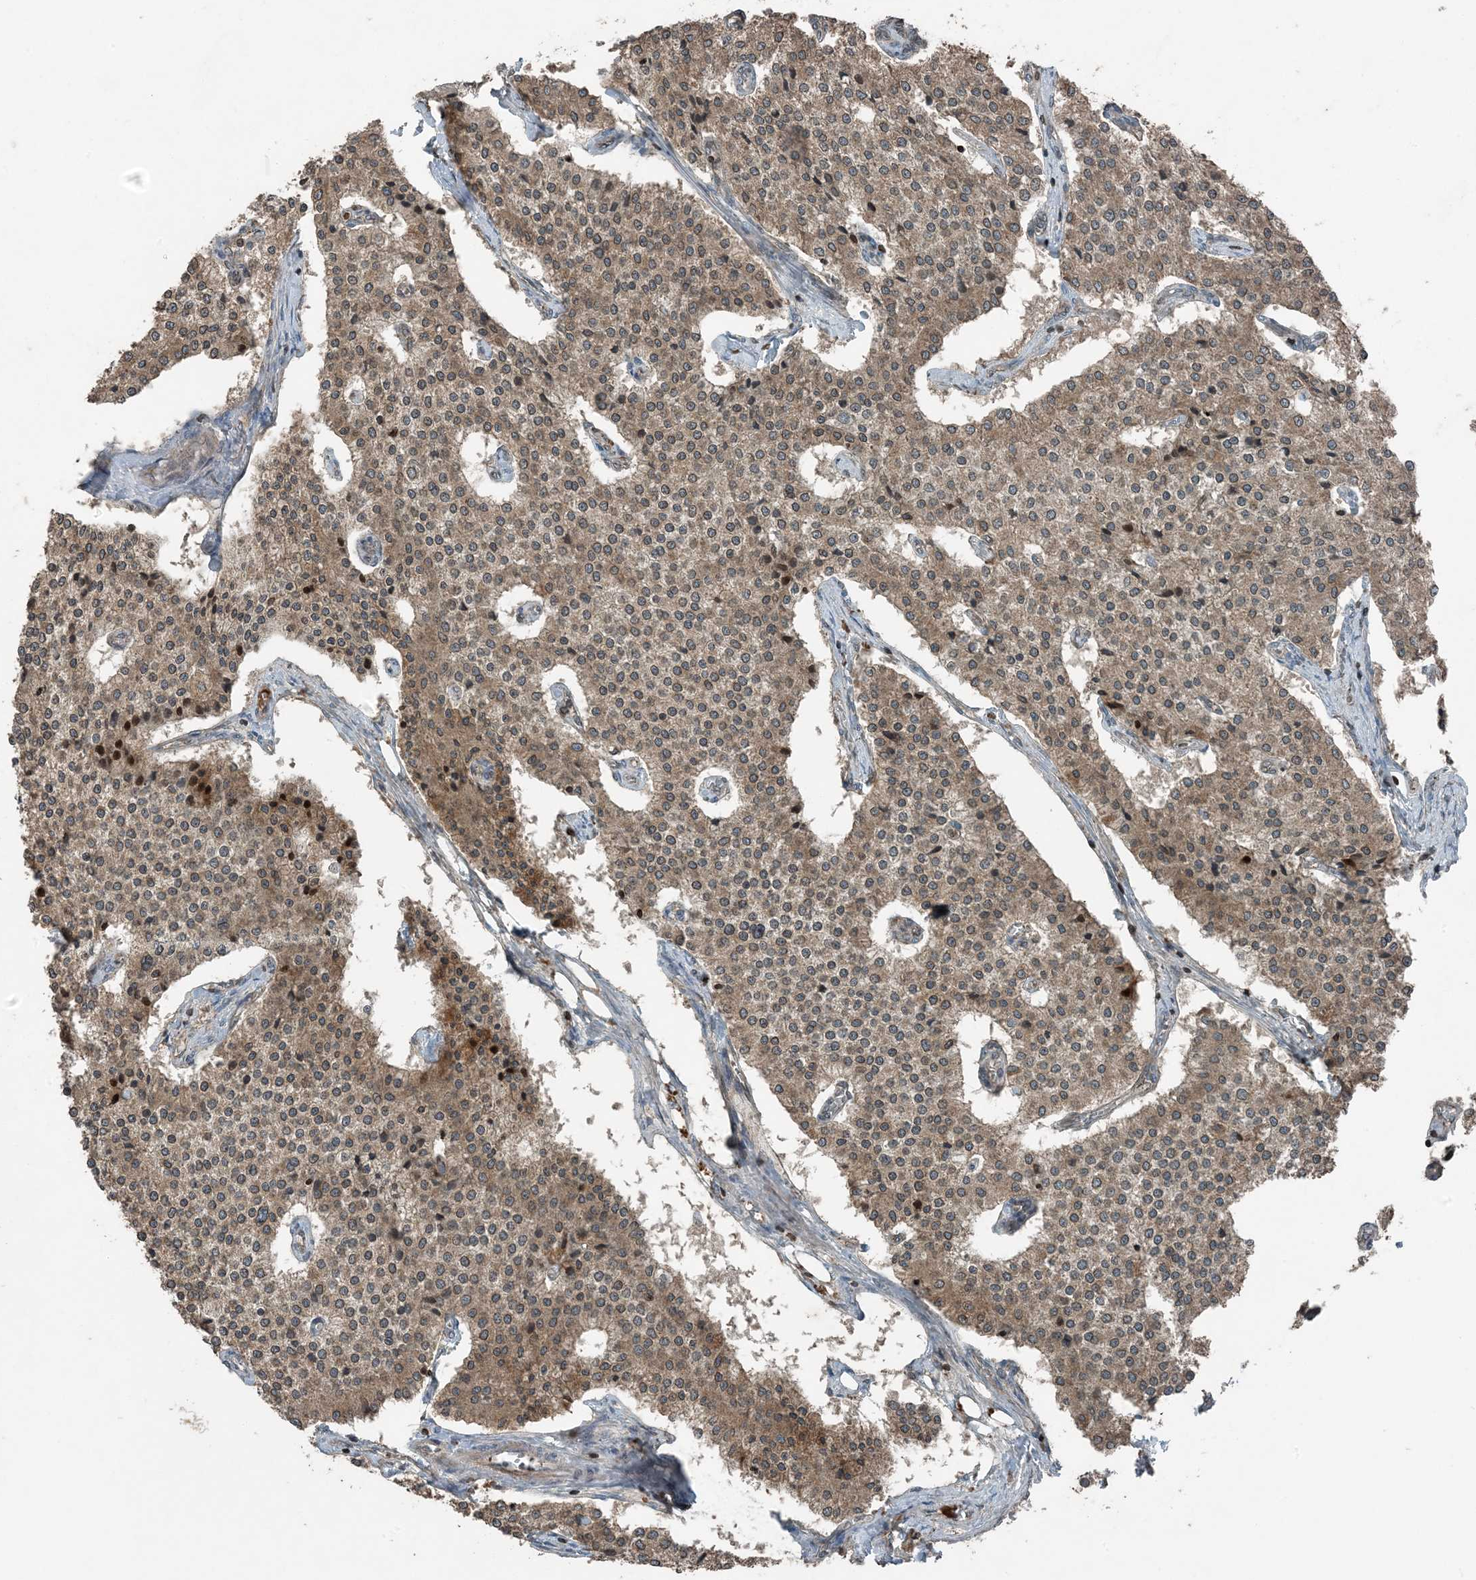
{"staining": {"intensity": "moderate", "quantity": ">75%", "location": "cytoplasmic/membranous"}, "tissue": "carcinoid", "cell_type": "Tumor cells", "image_type": "cancer", "snomed": [{"axis": "morphology", "description": "Carcinoid, malignant, NOS"}, {"axis": "topography", "description": "Colon"}], "caption": "Immunohistochemical staining of carcinoid (malignant) reveals medium levels of moderate cytoplasmic/membranous positivity in about >75% of tumor cells.", "gene": "ZFAND2B", "patient": {"sex": "female", "age": 52}}